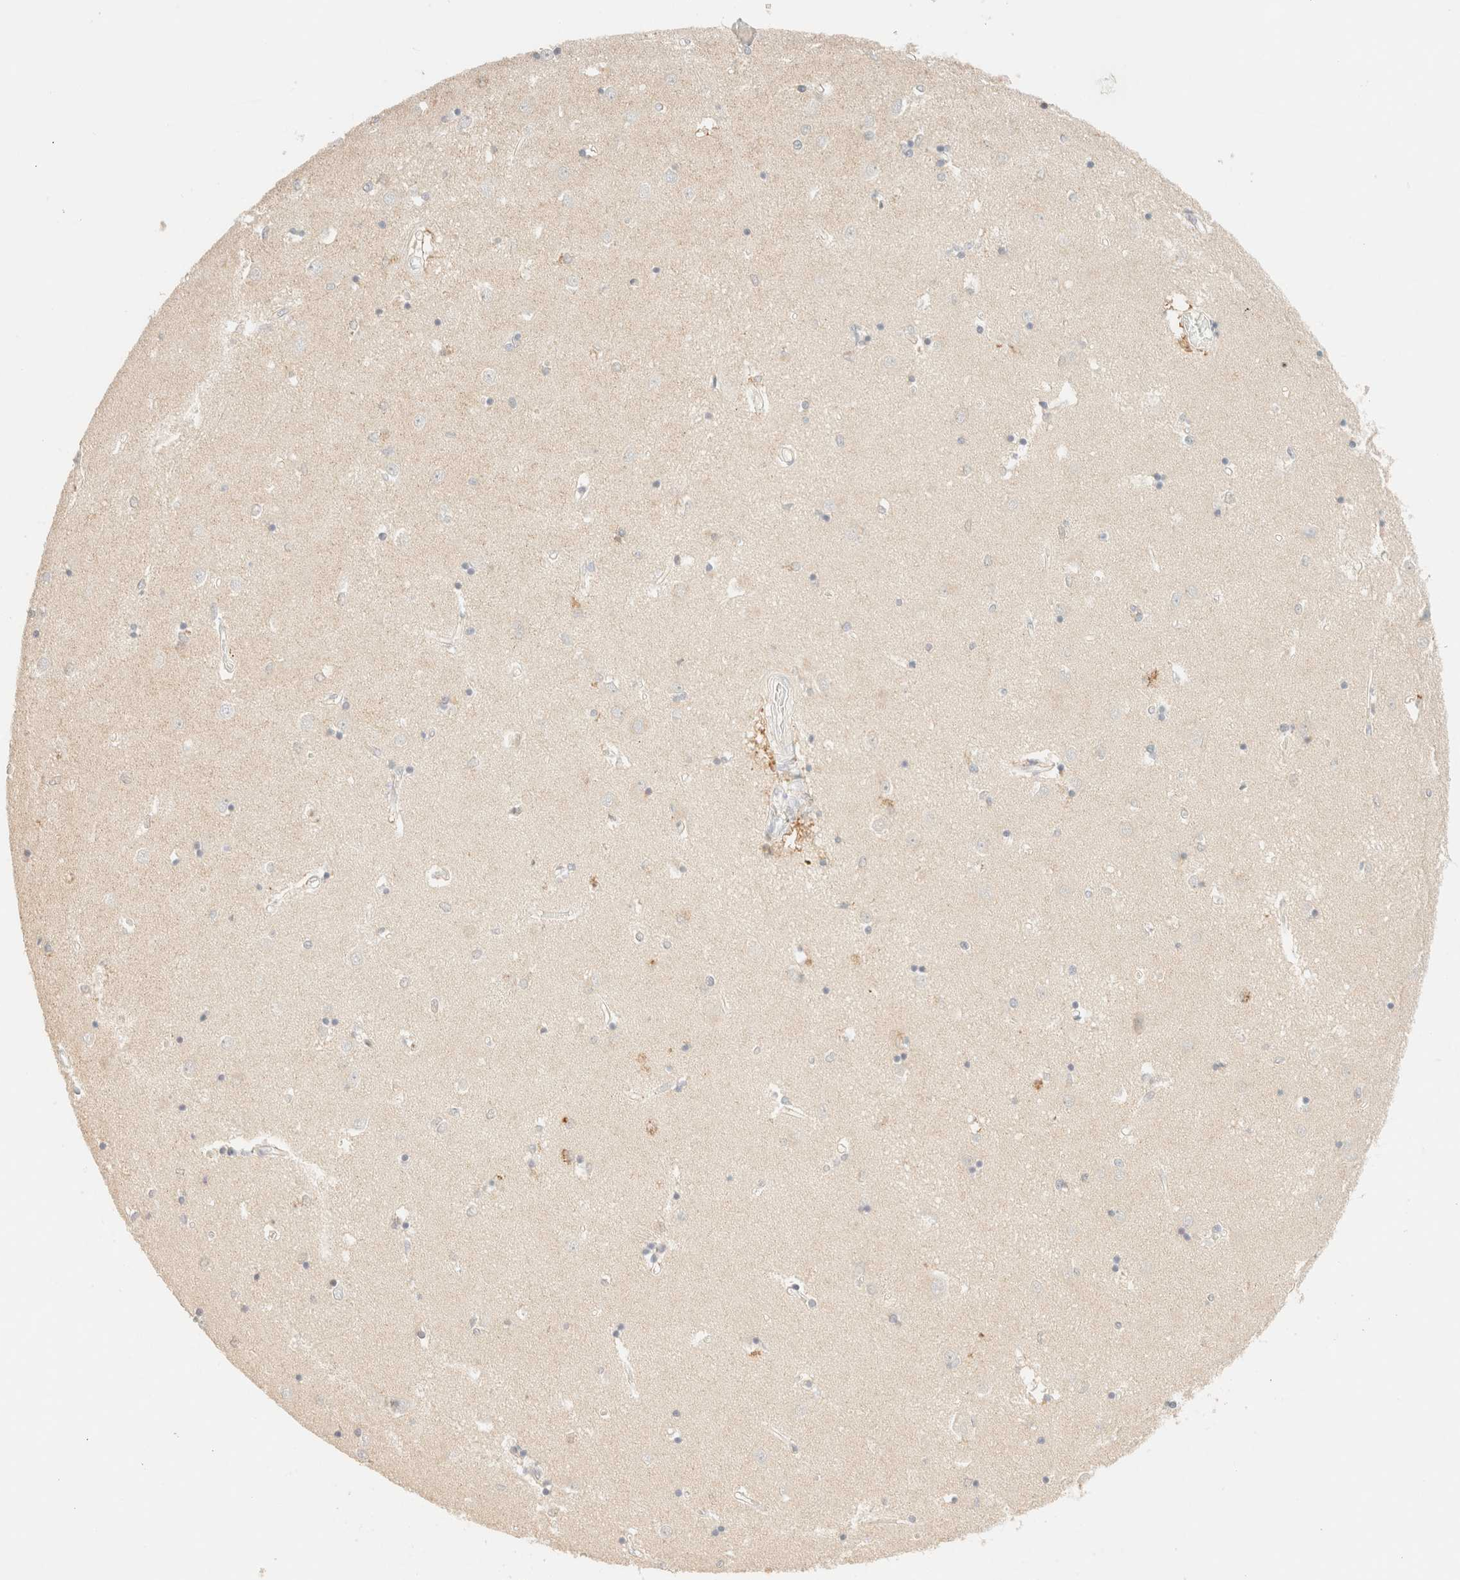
{"staining": {"intensity": "weak", "quantity": "<25%", "location": "nuclear"}, "tissue": "caudate", "cell_type": "Glial cells", "image_type": "normal", "snomed": [{"axis": "morphology", "description": "Normal tissue, NOS"}, {"axis": "topography", "description": "Lateral ventricle wall"}], "caption": "A photomicrograph of human caudate is negative for staining in glial cells. Brightfield microscopy of immunohistochemistry stained with DAB (3,3'-diaminobenzidine) (brown) and hematoxylin (blue), captured at high magnification.", "gene": "TSR1", "patient": {"sex": "male", "age": 45}}